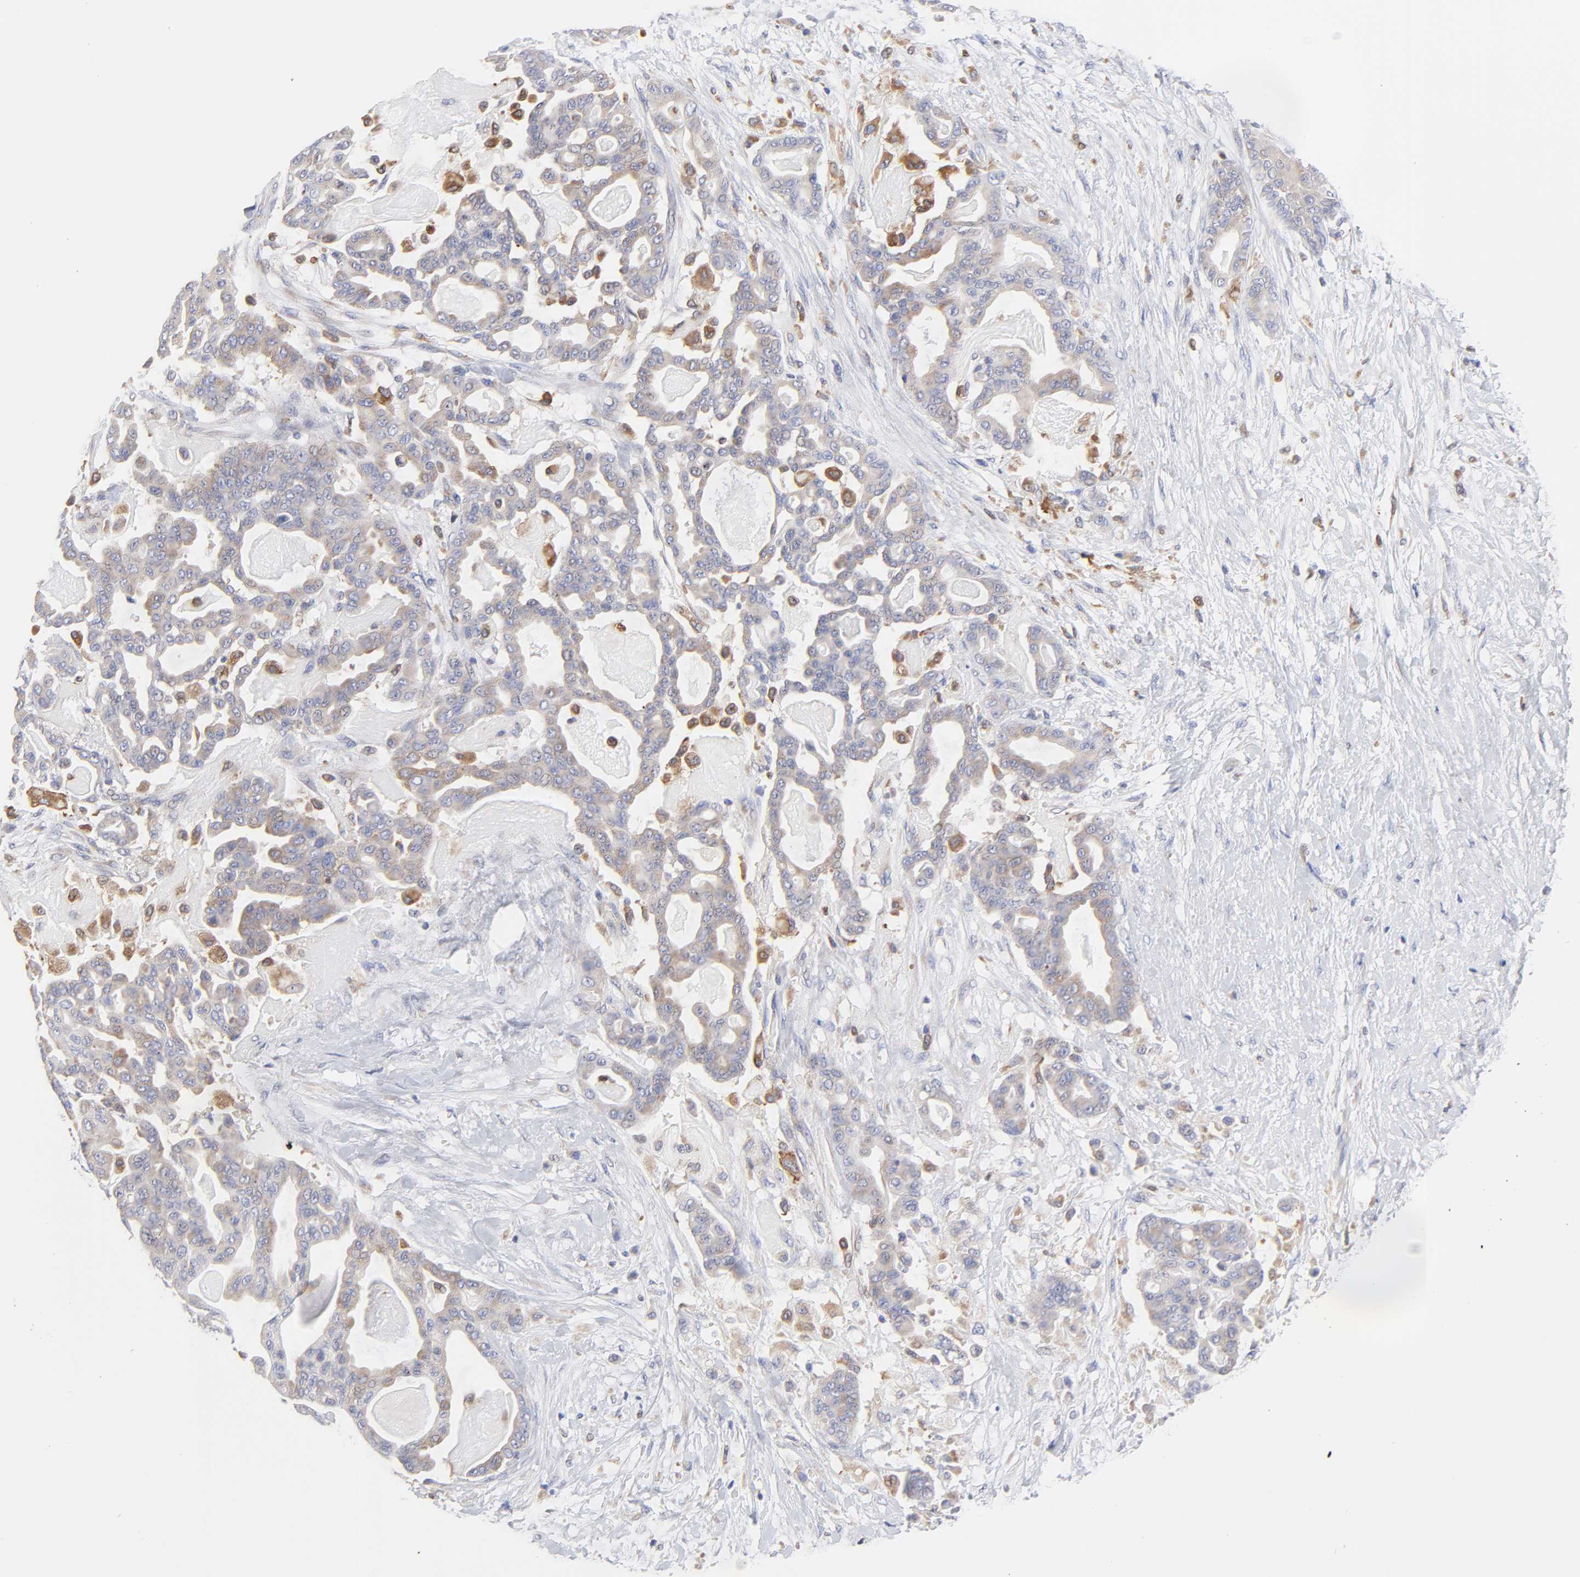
{"staining": {"intensity": "weak", "quantity": ">75%", "location": "cytoplasmic/membranous"}, "tissue": "pancreatic cancer", "cell_type": "Tumor cells", "image_type": "cancer", "snomed": [{"axis": "morphology", "description": "Adenocarcinoma, NOS"}, {"axis": "topography", "description": "Pancreas"}], "caption": "A brown stain shows weak cytoplasmic/membranous expression of a protein in human pancreatic cancer (adenocarcinoma) tumor cells. The staining was performed using DAB to visualize the protein expression in brown, while the nuclei were stained in blue with hematoxylin (Magnification: 20x).", "gene": "MOSPD2", "patient": {"sex": "male", "age": 63}}